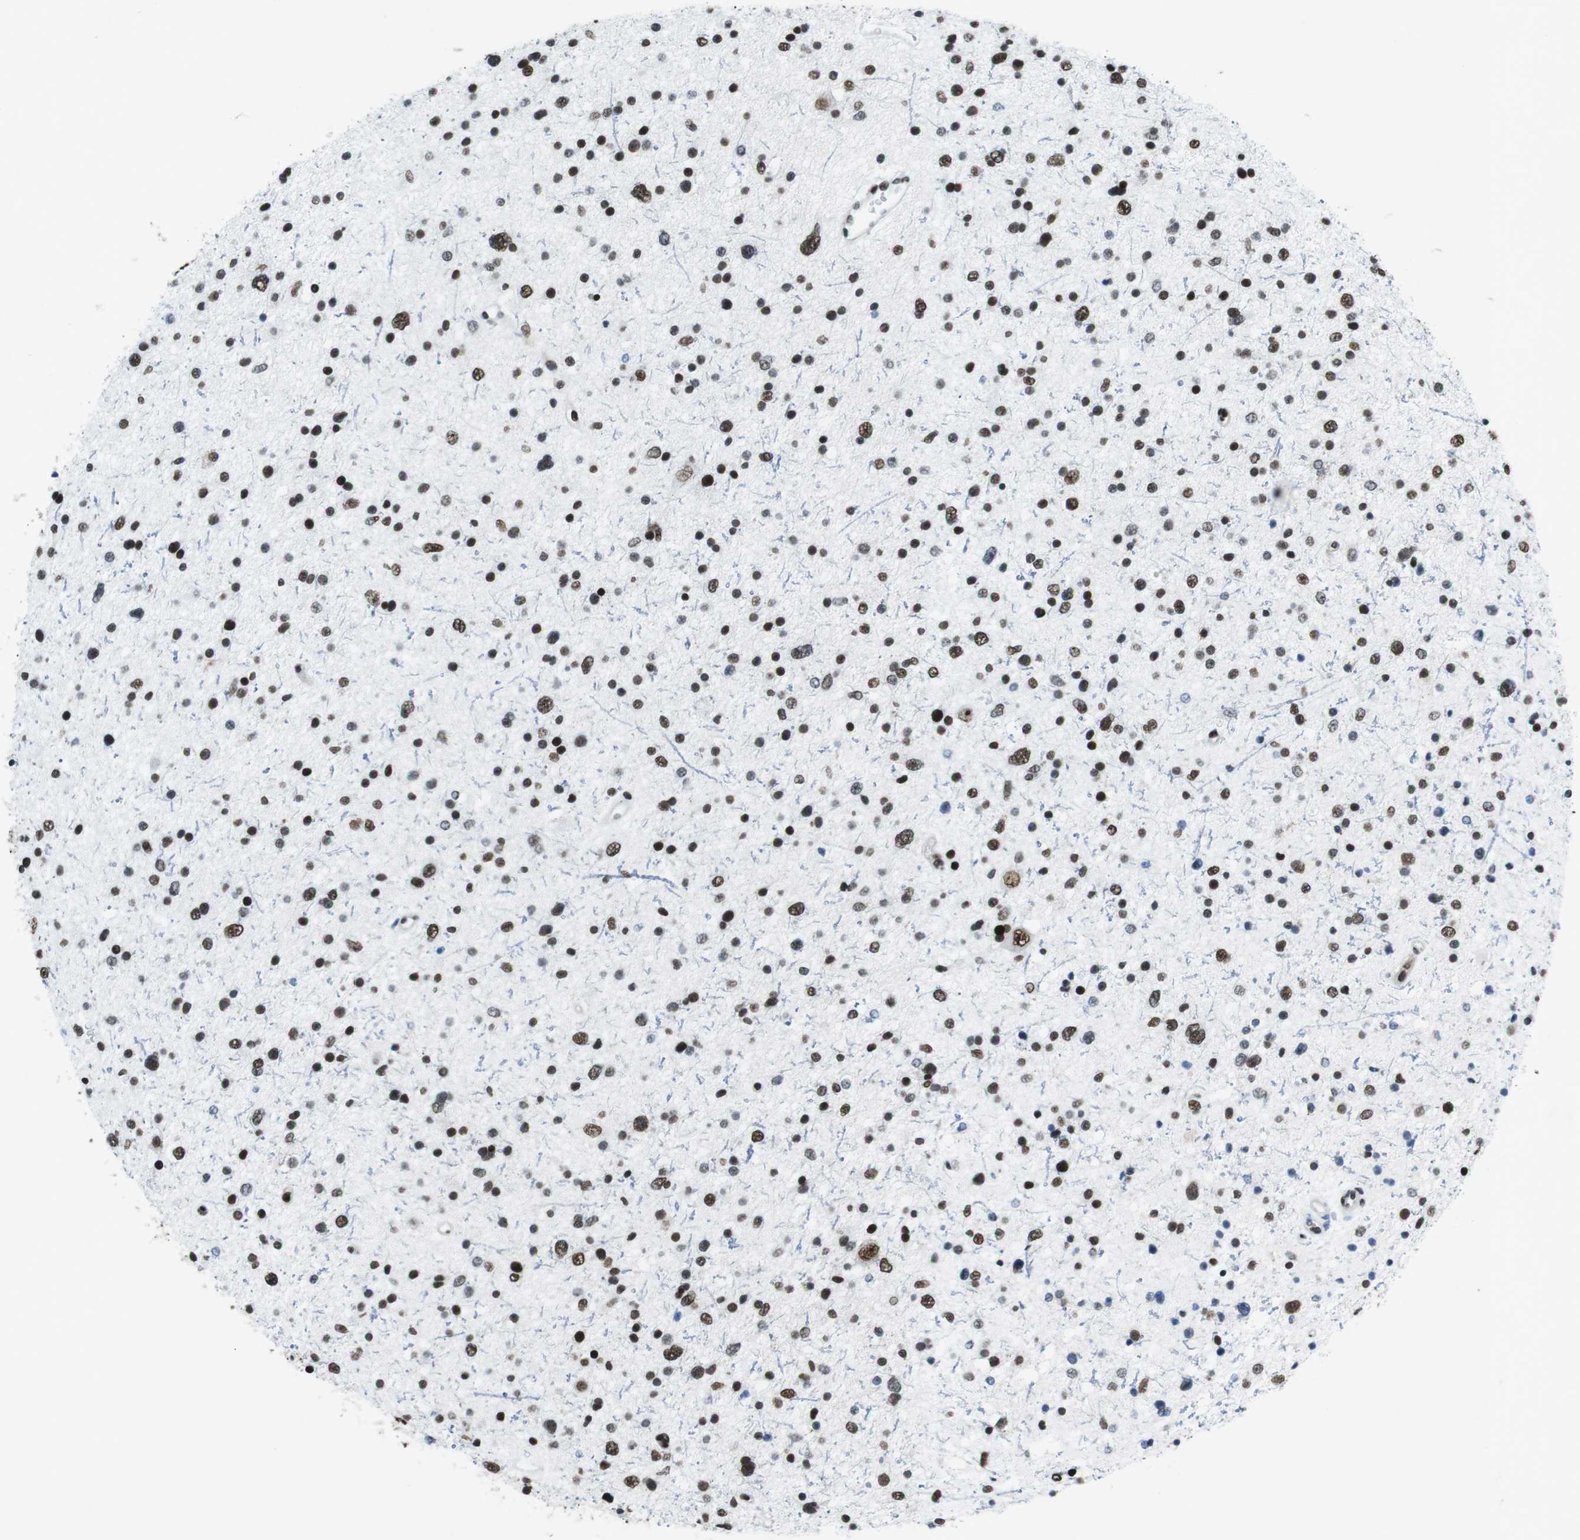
{"staining": {"intensity": "strong", "quantity": ">75%", "location": "nuclear"}, "tissue": "glioma", "cell_type": "Tumor cells", "image_type": "cancer", "snomed": [{"axis": "morphology", "description": "Glioma, malignant, Low grade"}, {"axis": "topography", "description": "Brain"}], "caption": "About >75% of tumor cells in glioma display strong nuclear protein expression as visualized by brown immunohistochemical staining.", "gene": "CITED2", "patient": {"sex": "female", "age": 37}}